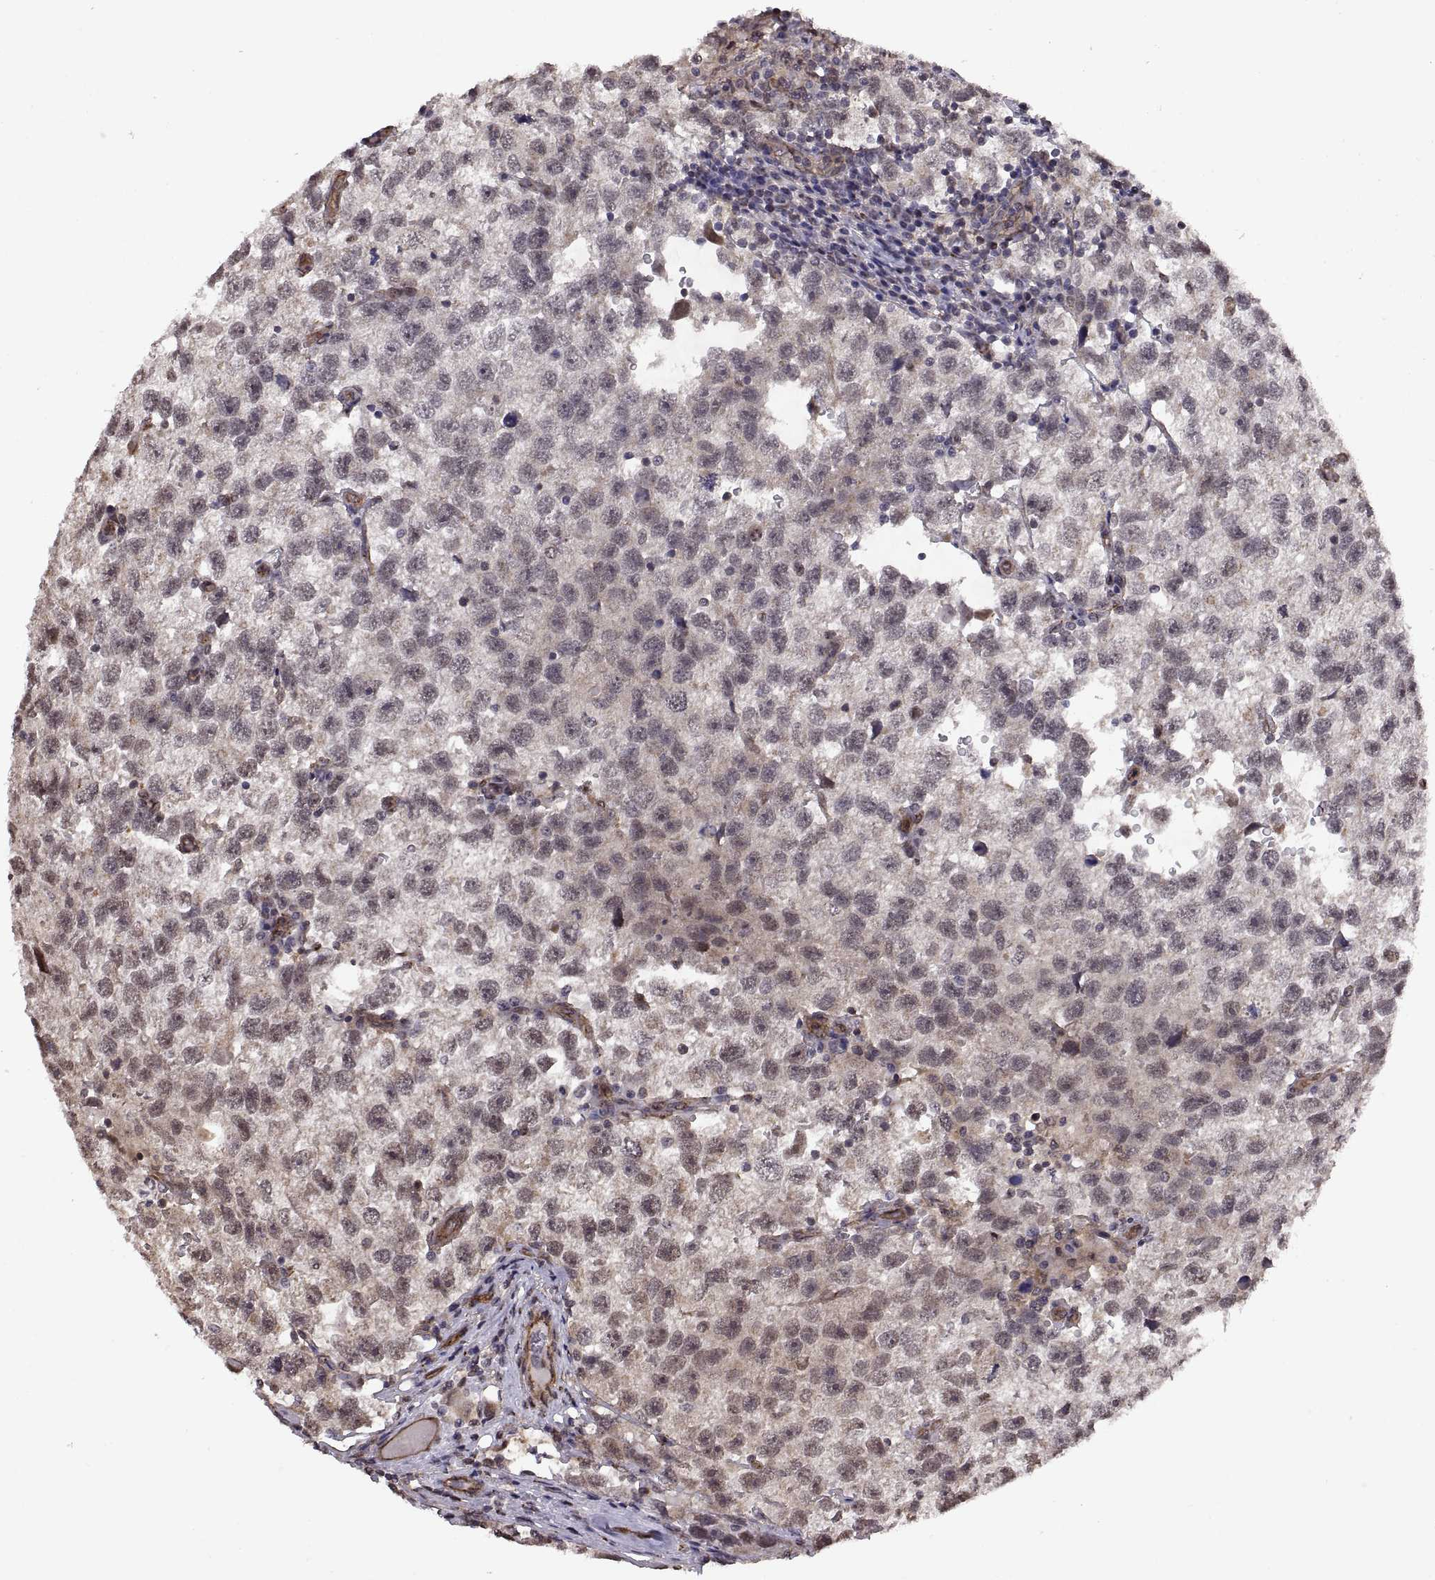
{"staining": {"intensity": "weak", "quantity": "25%-75%", "location": "cytoplasmic/membranous"}, "tissue": "testis cancer", "cell_type": "Tumor cells", "image_type": "cancer", "snomed": [{"axis": "morphology", "description": "Seminoma, NOS"}, {"axis": "topography", "description": "Testis"}], "caption": "A micrograph showing weak cytoplasmic/membranous staining in approximately 25%-75% of tumor cells in testis cancer (seminoma), as visualized by brown immunohistochemical staining.", "gene": "ARRB1", "patient": {"sex": "male", "age": 26}}